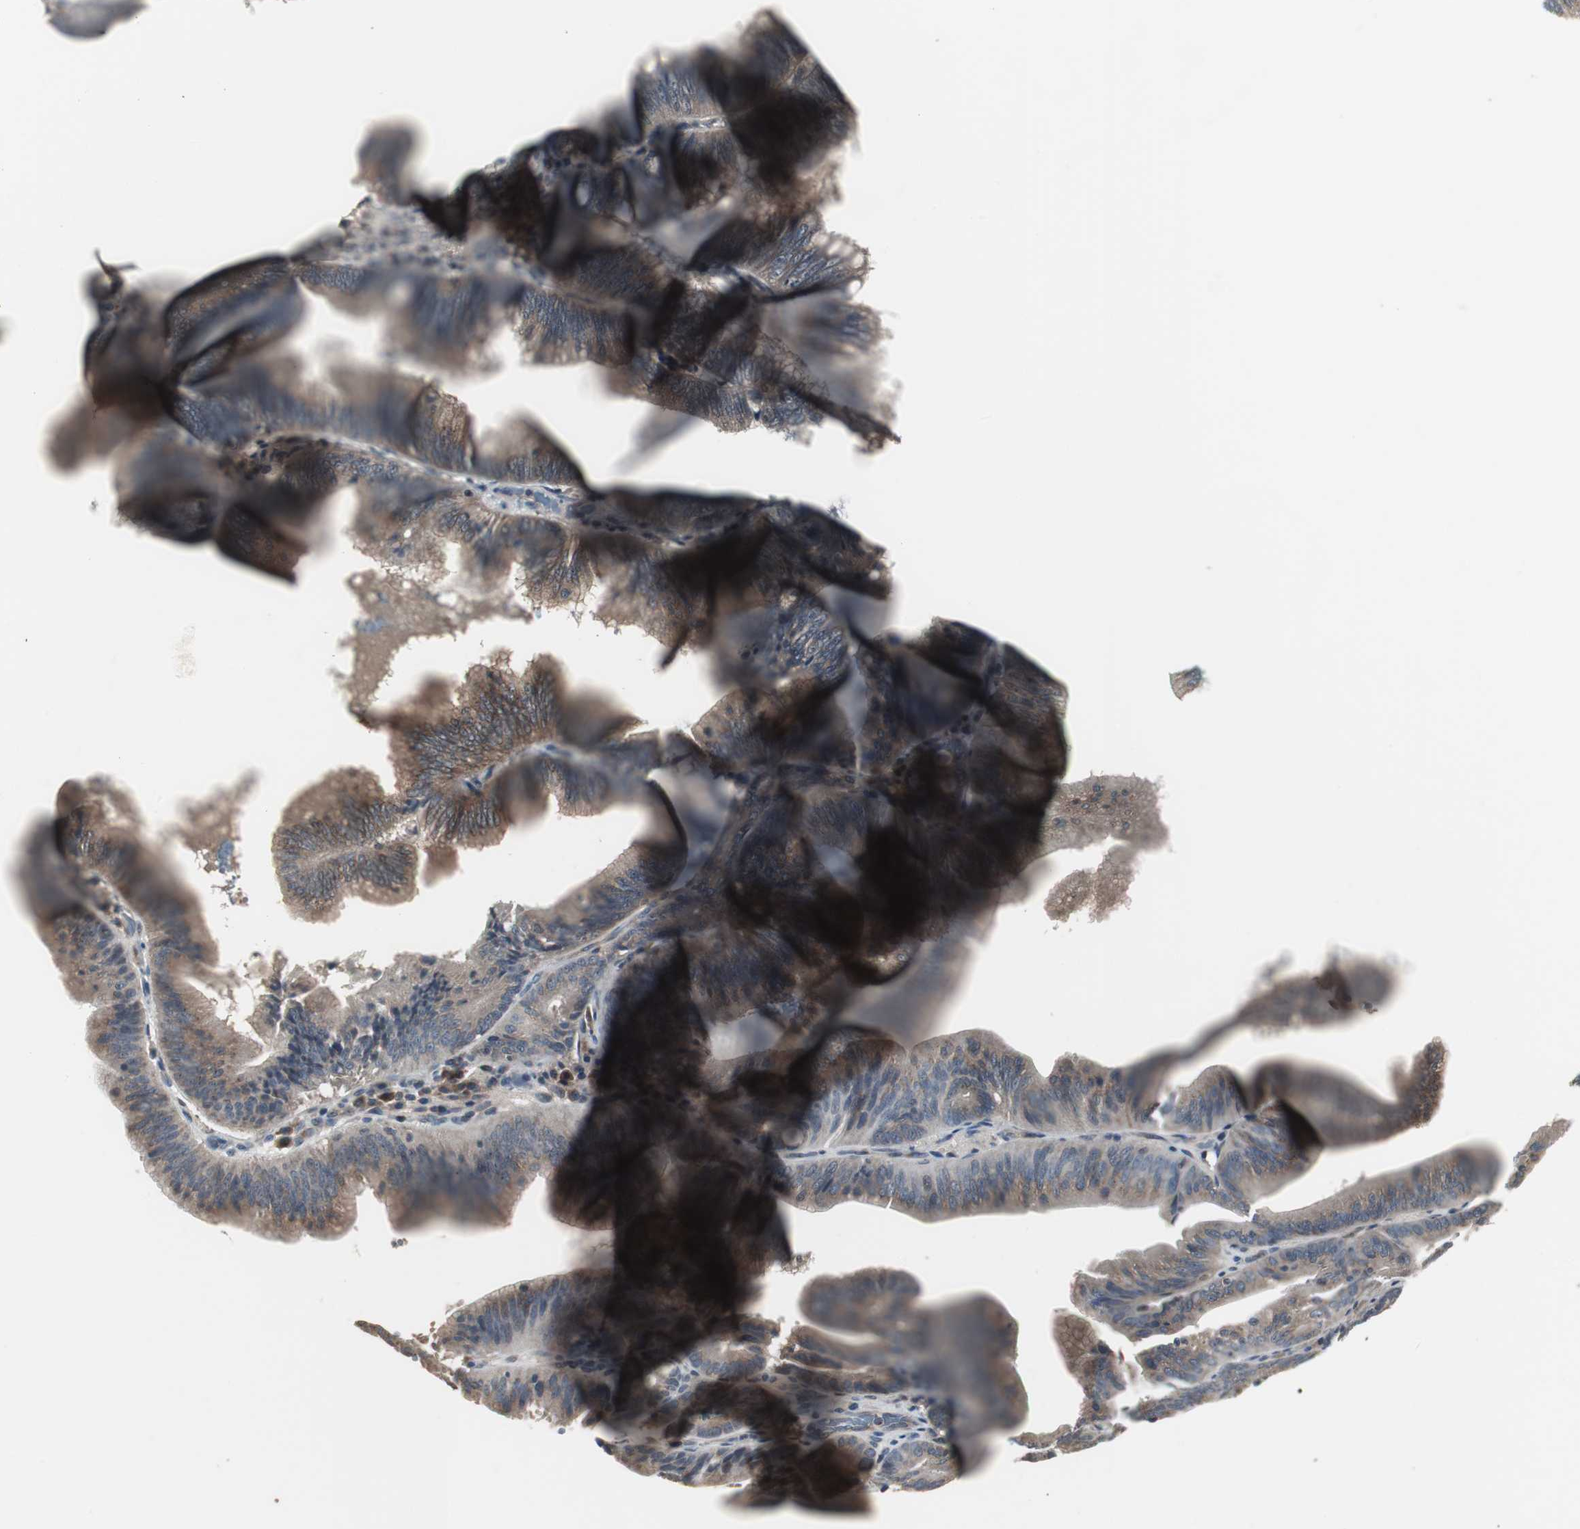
{"staining": {"intensity": "moderate", "quantity": ">75%", "location": "cytoplasmic/membranous"}, "tissue": "pancreatic cancer", "cell_type": "Tumor cells", "image_type": "cancer", "snomed": [{"axis": "morphology", "description": "Adenocarcinoma, NOS"}, {"axis": "topography", "description": "Pancreas"}], "caption": "Pancreatic cancer (adenocarcinoma) stained with DAB immunohistochemistry (IHC) exhibits medium levels of moderate cytoplasmic/membranous staining in approximately >75% of tumor cells.", "gene": "ZMPSTE24", "patient": {"sex": "male", "age": 82}}